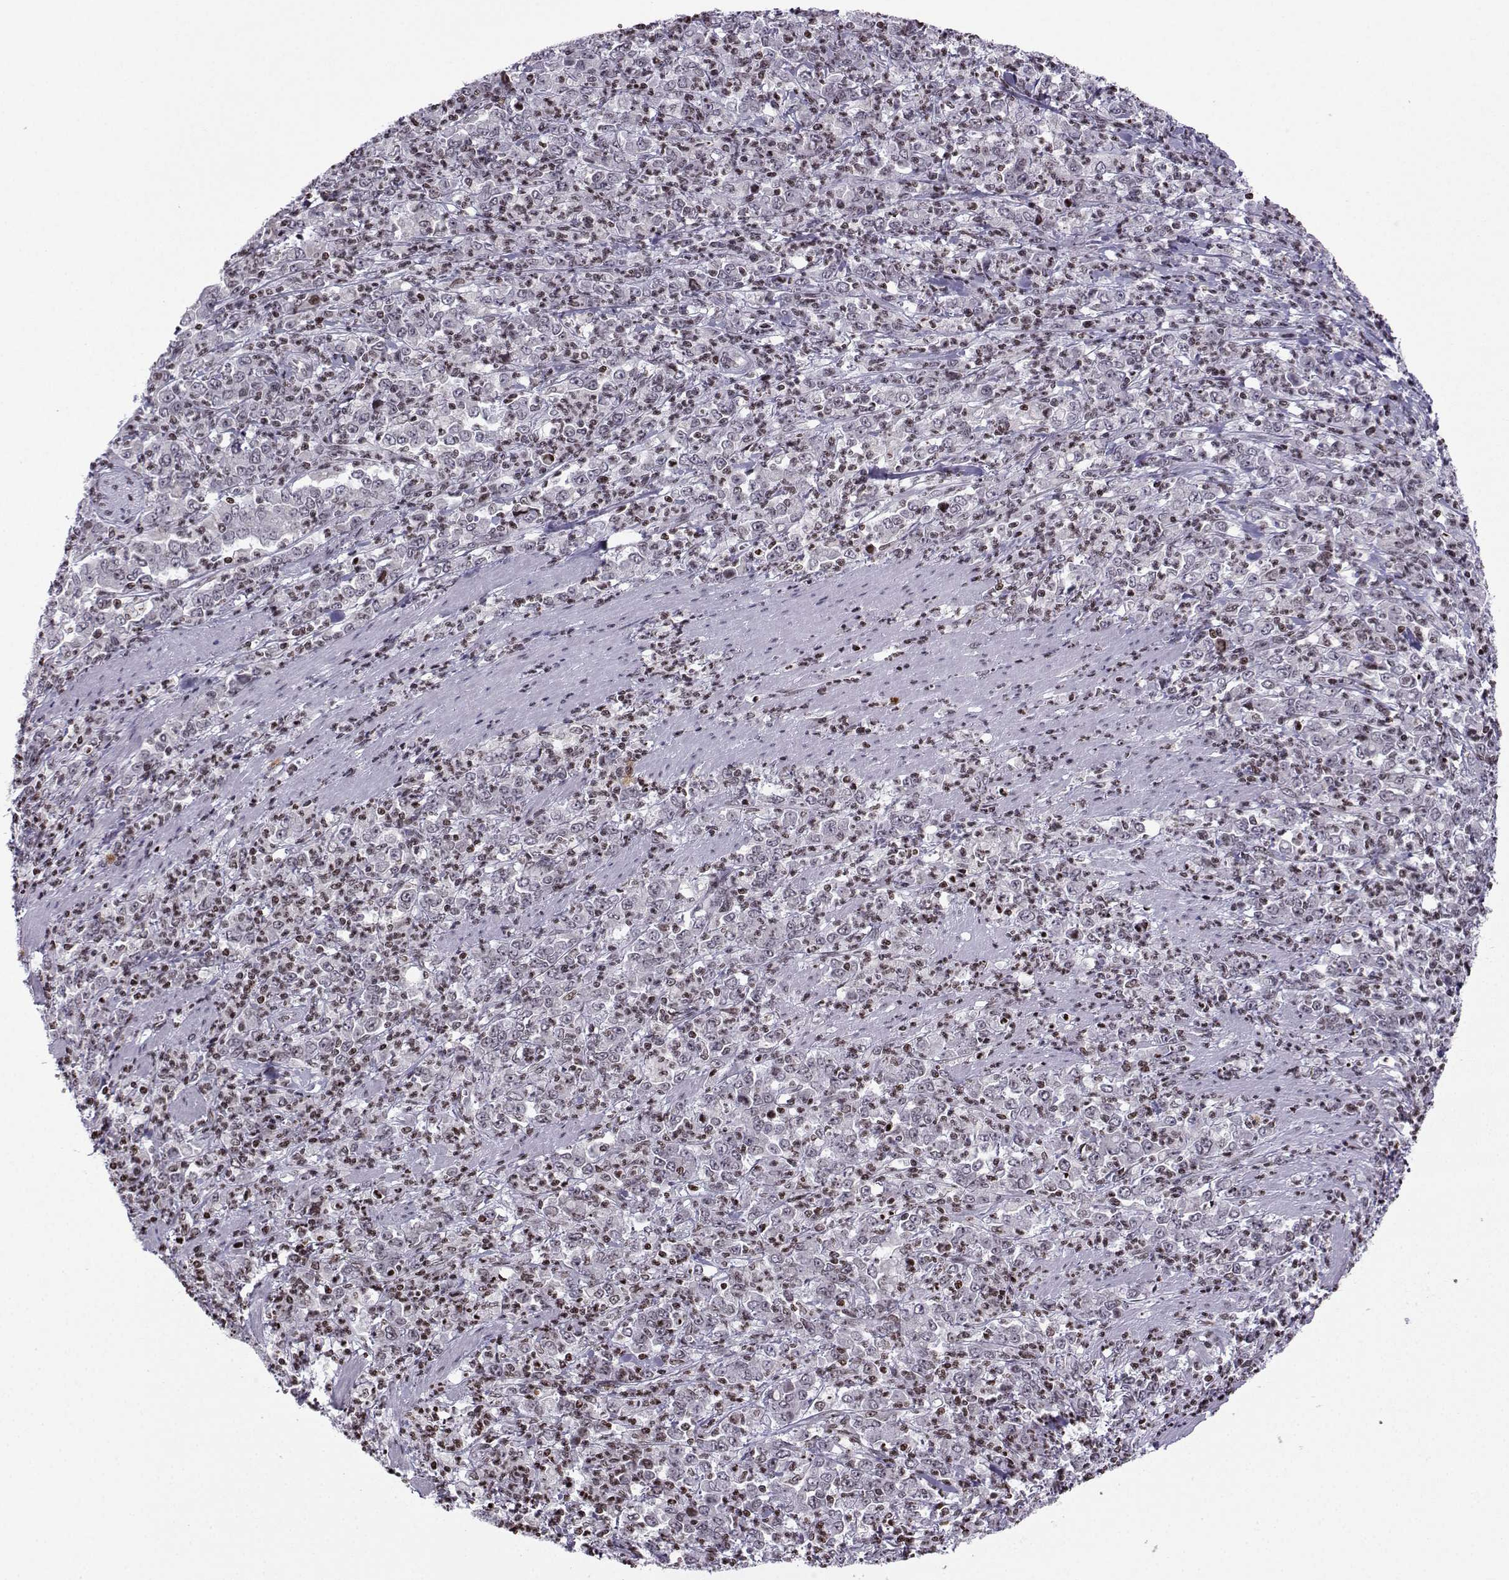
{"staining": {"intensity": "negative", "quantity": "none", "location": "none"}, "tissue": "stomach cancer", "cell_type": "Tumor cells", "image_type": "cancer", "snomed": [{"axis": "morphology", "description": "Adenocarcinoma, NOS"}, {"axis": "topography", "description": "Stomach, lower"}], "caption": "A micrograph of human adenocarcinoma (stomach) is negative for staining in tumor cells.", "gene": "ZNF19", "patient": {"sex": "female", "age": 71}}